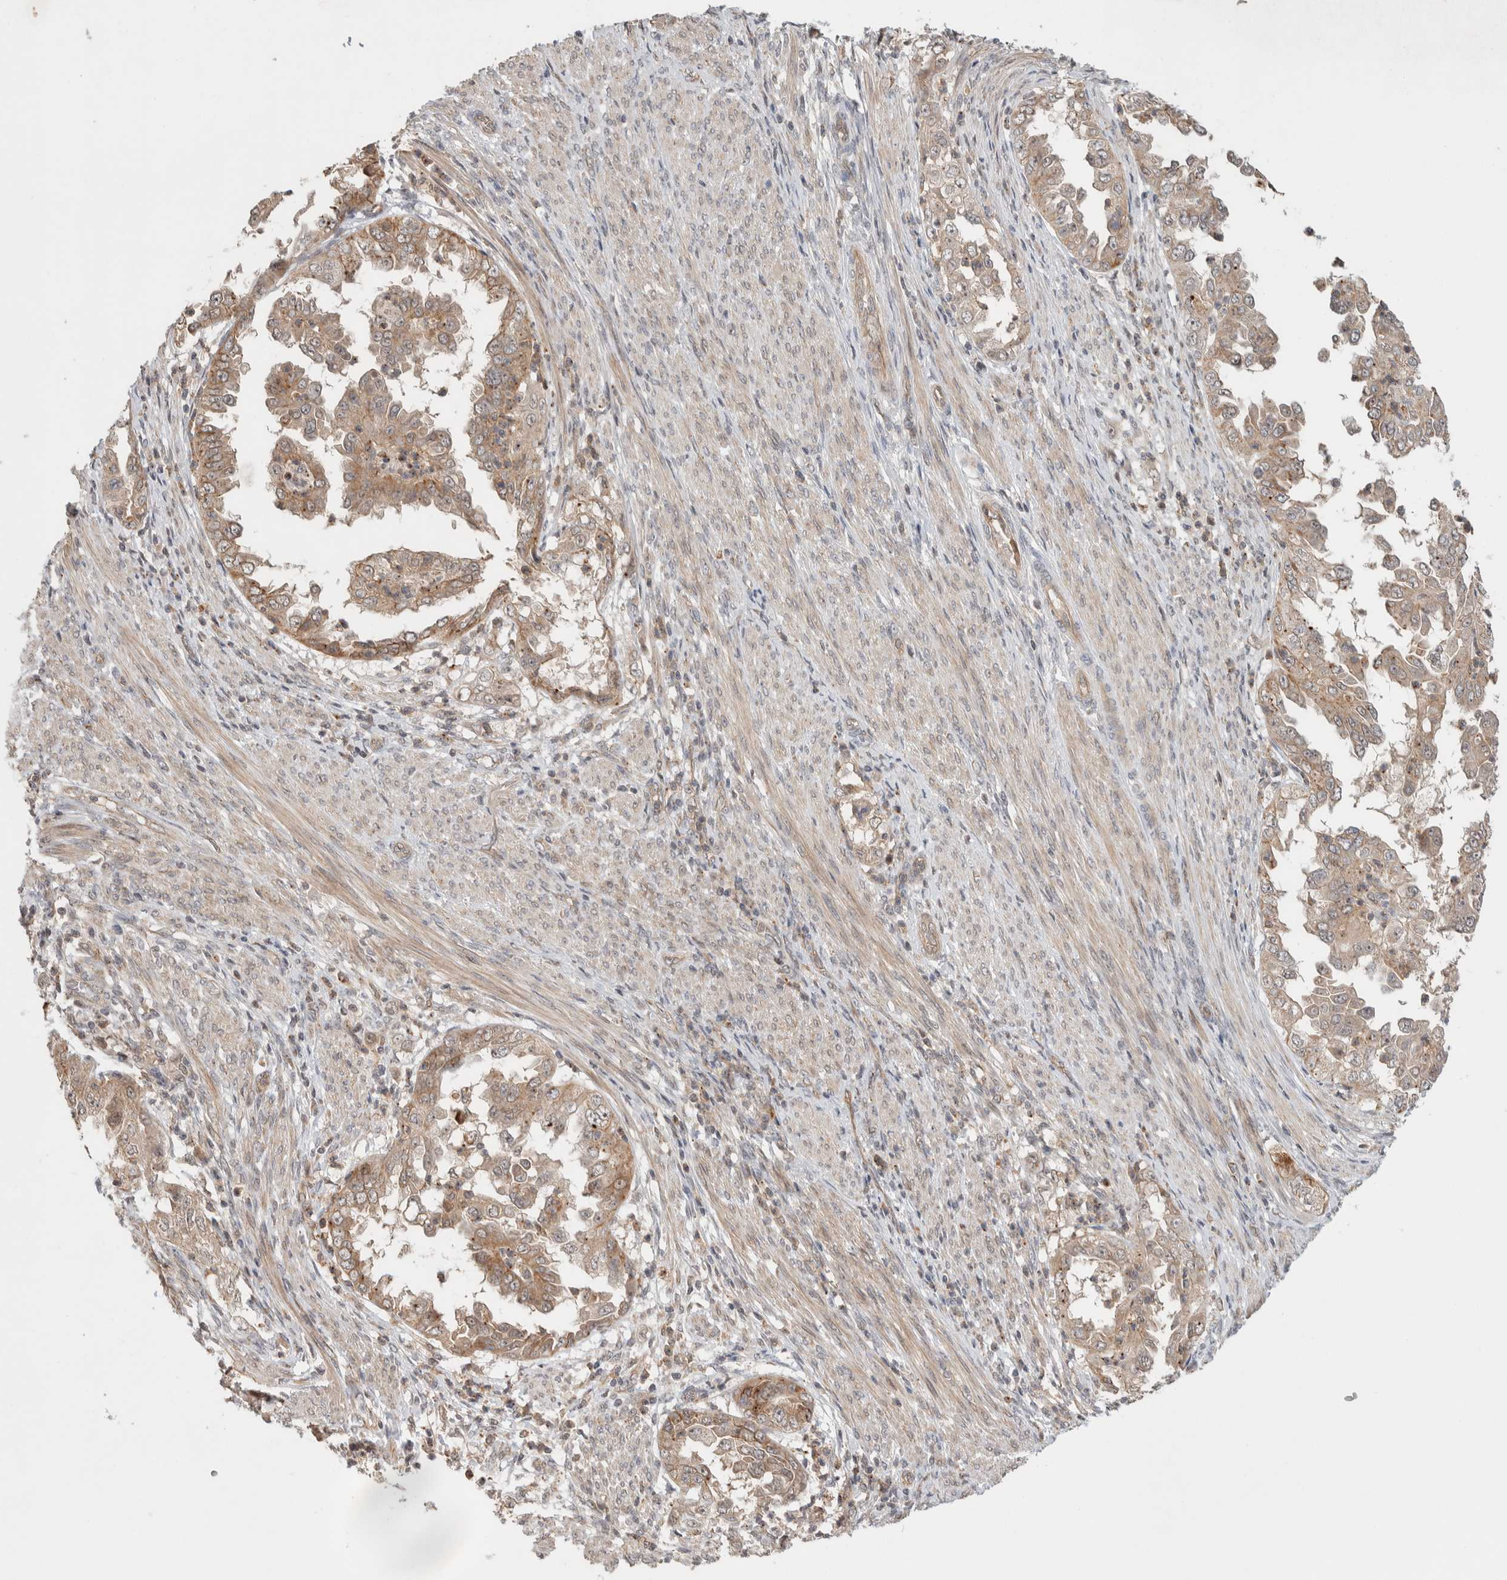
{"staining": {"intensity": "weak", "quantity": ">75%", "location": "cytoplasmic/membranous"}, "tissue": "endometrial cancer", "cell_type": "Tumor cells", "image_type": "cancer", "snomed": [{"axis": "morphology", "description": "Adenocarcinoma, NOS"}, {"axis": "topography", "description": "Endometrium"}], "caption": "Adenocarcinoma (endometrial) stained with a brown dye reveals weak cytoplasmic/membranous positive positivity in about >75% of tumor cells.", "gene": "DEPTOR", "patient": {"sex": "female", "age": 85}}